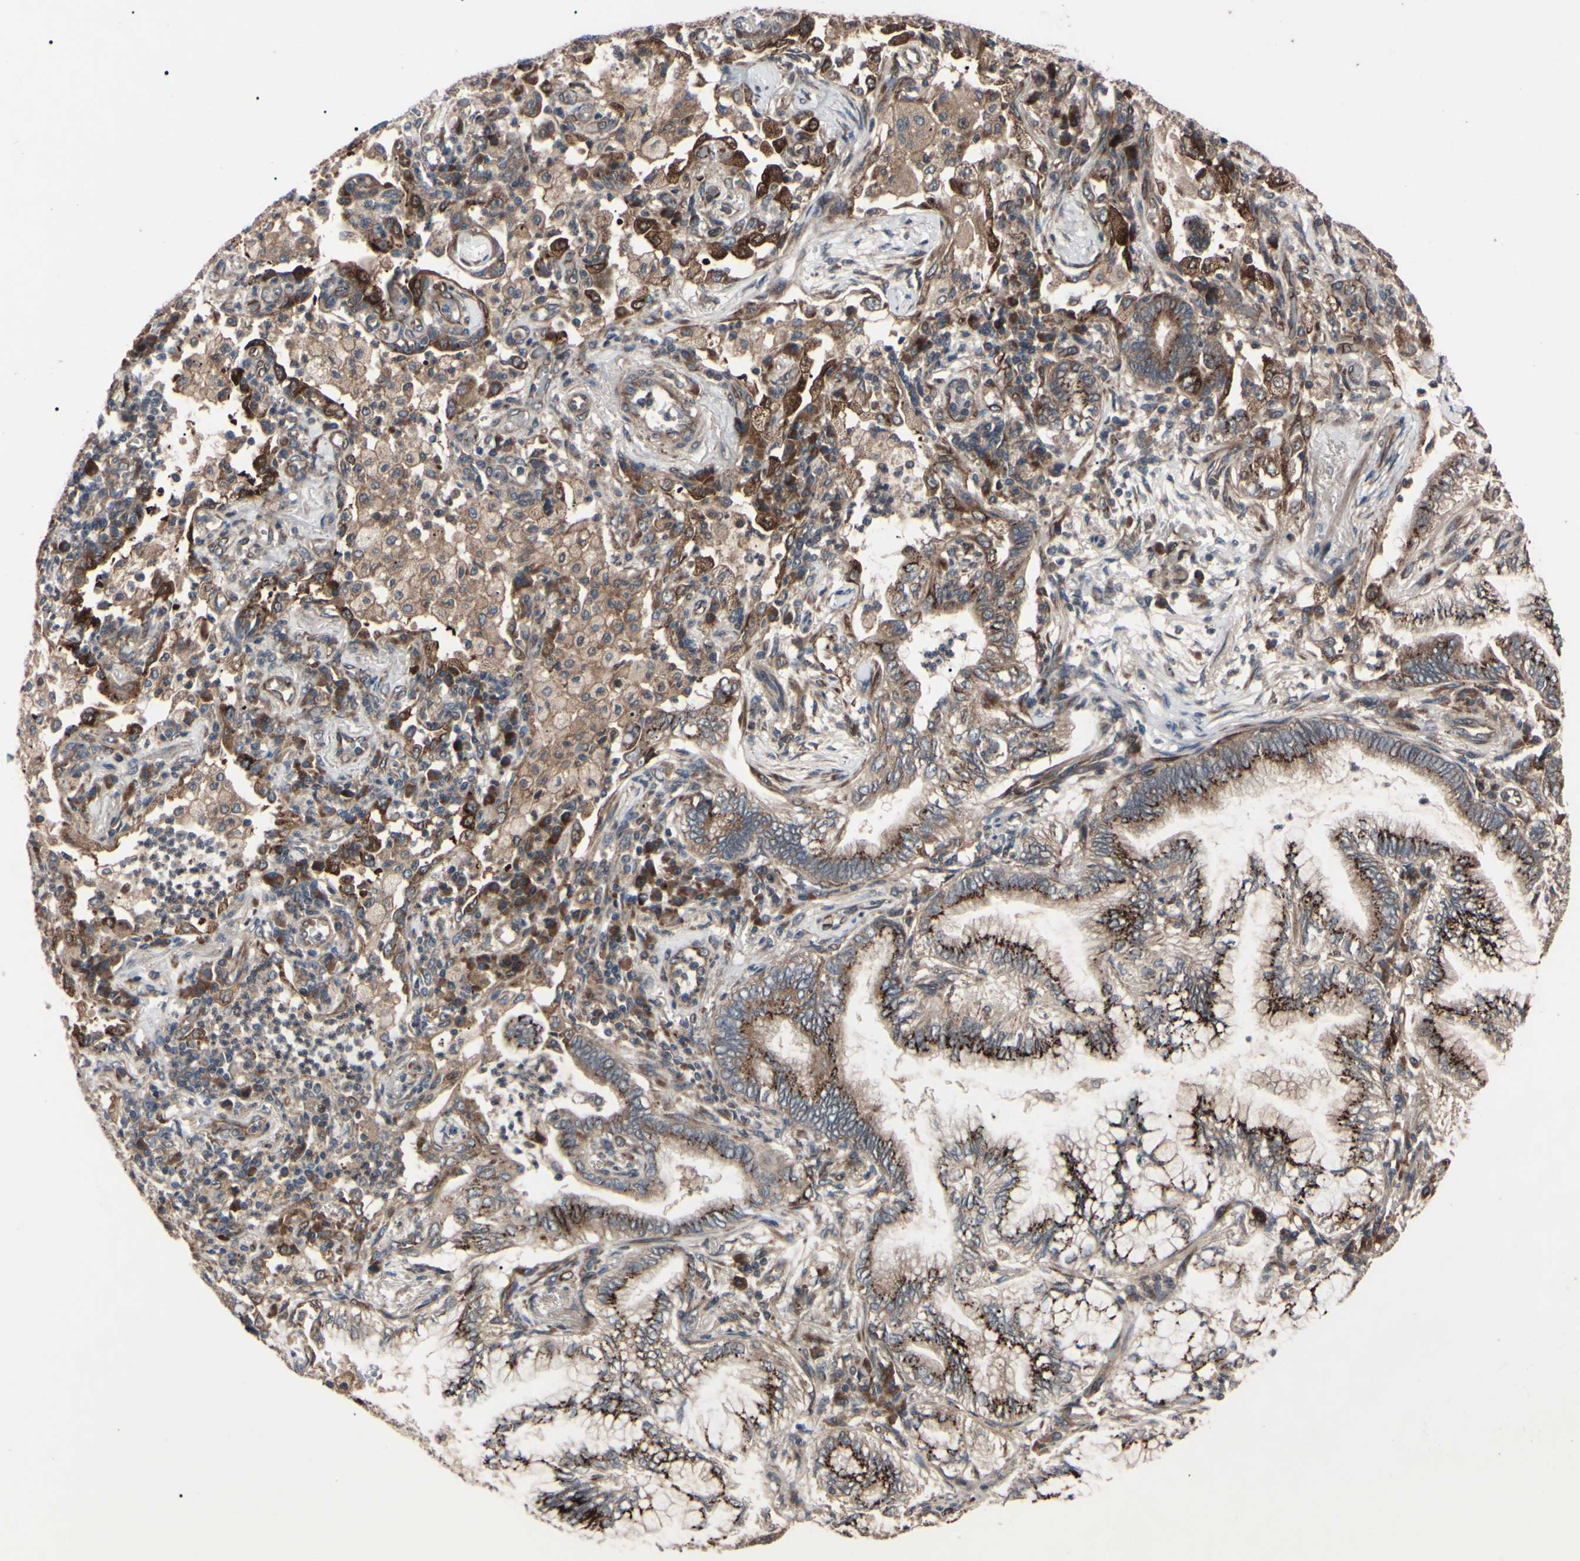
{"staining": {"intensity": "strong", "quantity": ">75%", "location": "cytoplasmic/membranous"}, "tissue": "lung cancer", "cell_type": "Tumor cells", "image_type": "cancer", "snomed": [{"axis": "morphology", "description": "Normal tissue, NOS"}, {"axis": "morphology", "description": "Adenocarcinoma, NOS"}, {"axis": "topography", "description": "Bronchus"}, {"axis": "topography", "description": "Lung"}], "caption": "A micrograph of human lung cancer stained for a protein reveals strong cytoplasmic/membranous brown staining in tumor cells.", "gene": "GUCY1B1", "patient": {"sex": "female", "age": 70}}